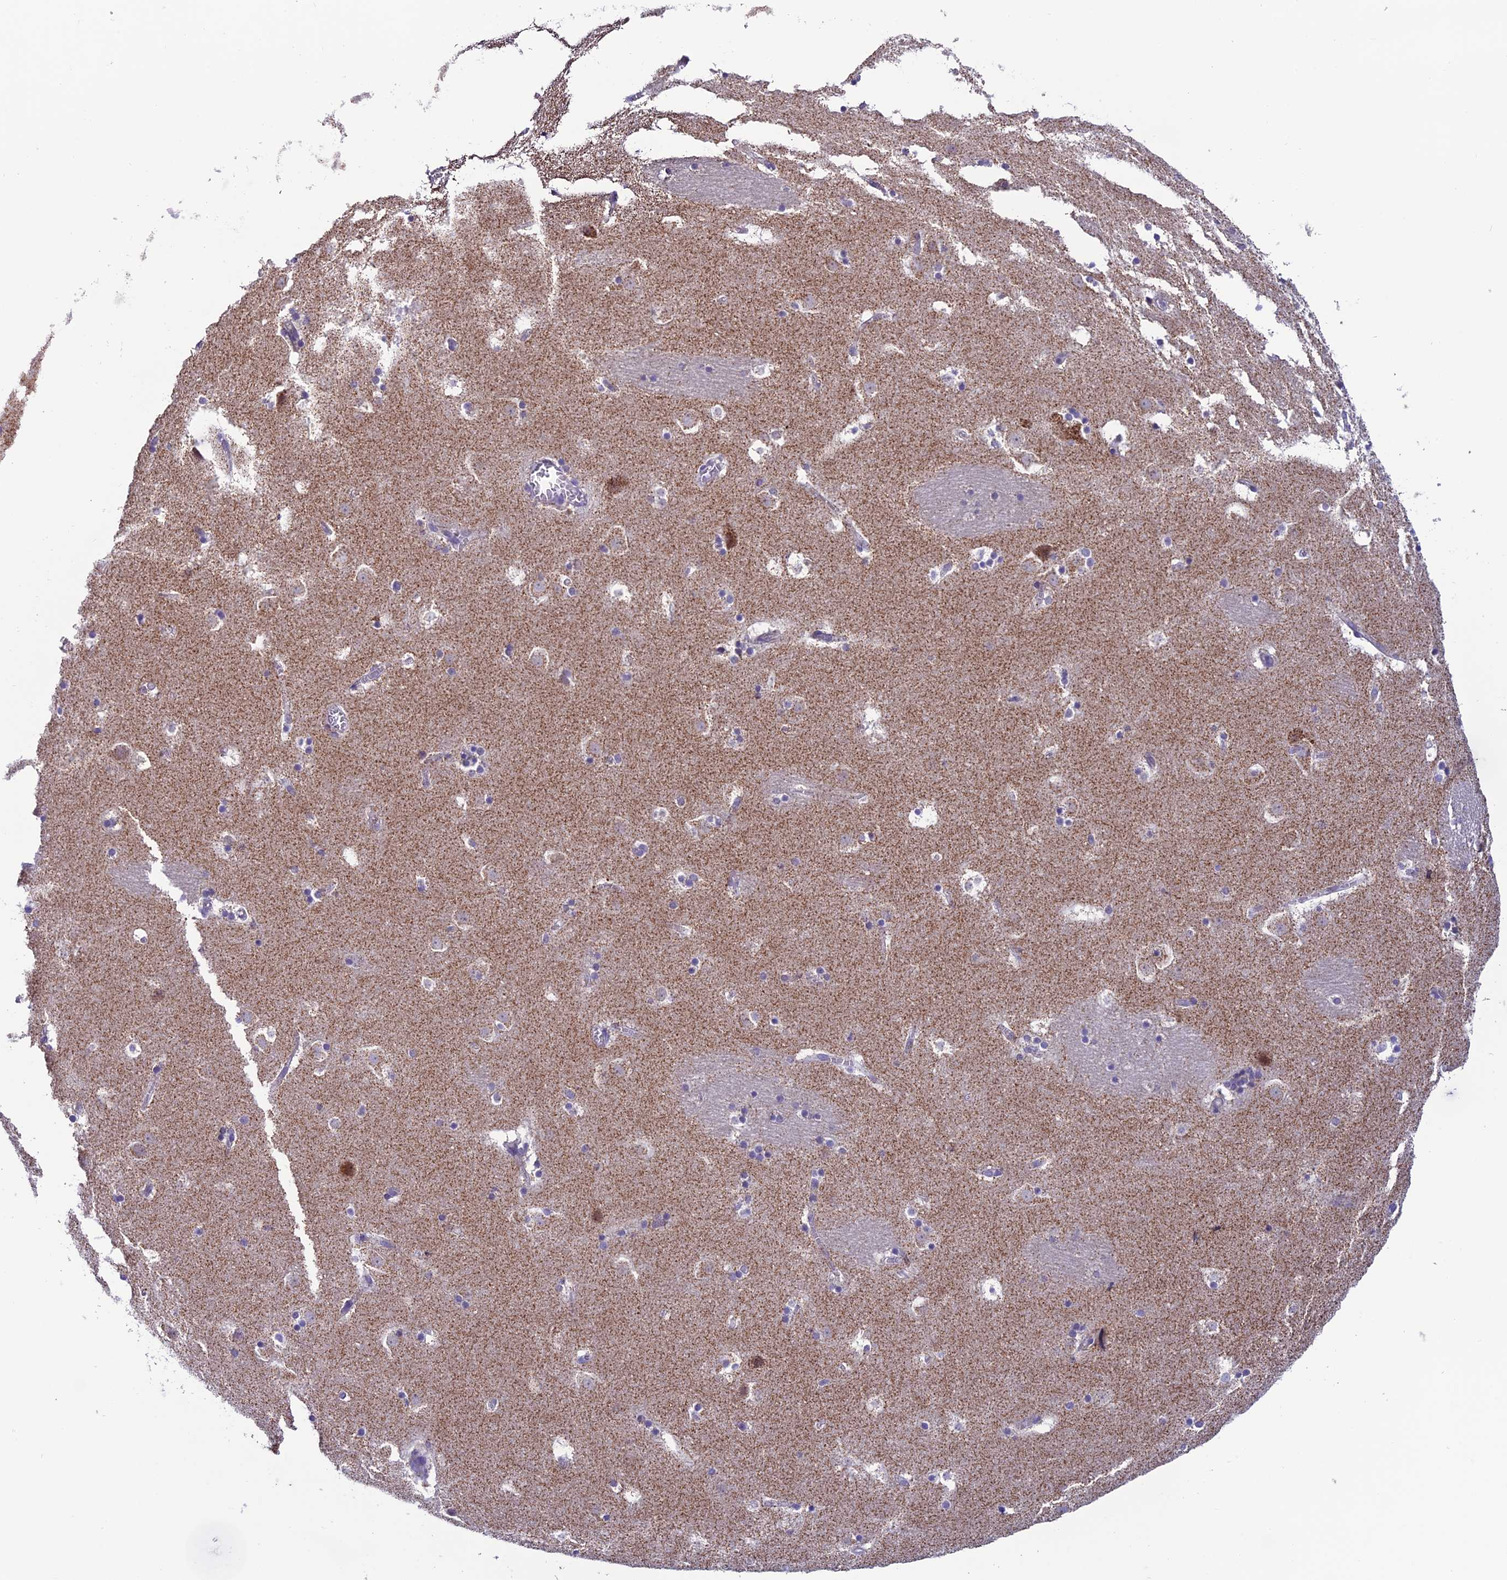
{"staining": {"intensity": "weak", "quantity": "<25%", "location": "cytoplasmic/membranous"}, "tissue": "caudate", "cell_type": "Glial cells", "image_type": "normal", "snomed": [{"axis": "morphology", "description": "Normal tissue, NOS"}, {"axis": "topography", "description": "Lateral ventricle wall"}], "caption": "This image is of normal caudate stained with immunohistochemistry to label a protein in brown with the nuclei are counter-stained blue. There is no positivity in glial cells.", "gene": "SLC10A1", "patient": {"sex": "male", "age": 45}}